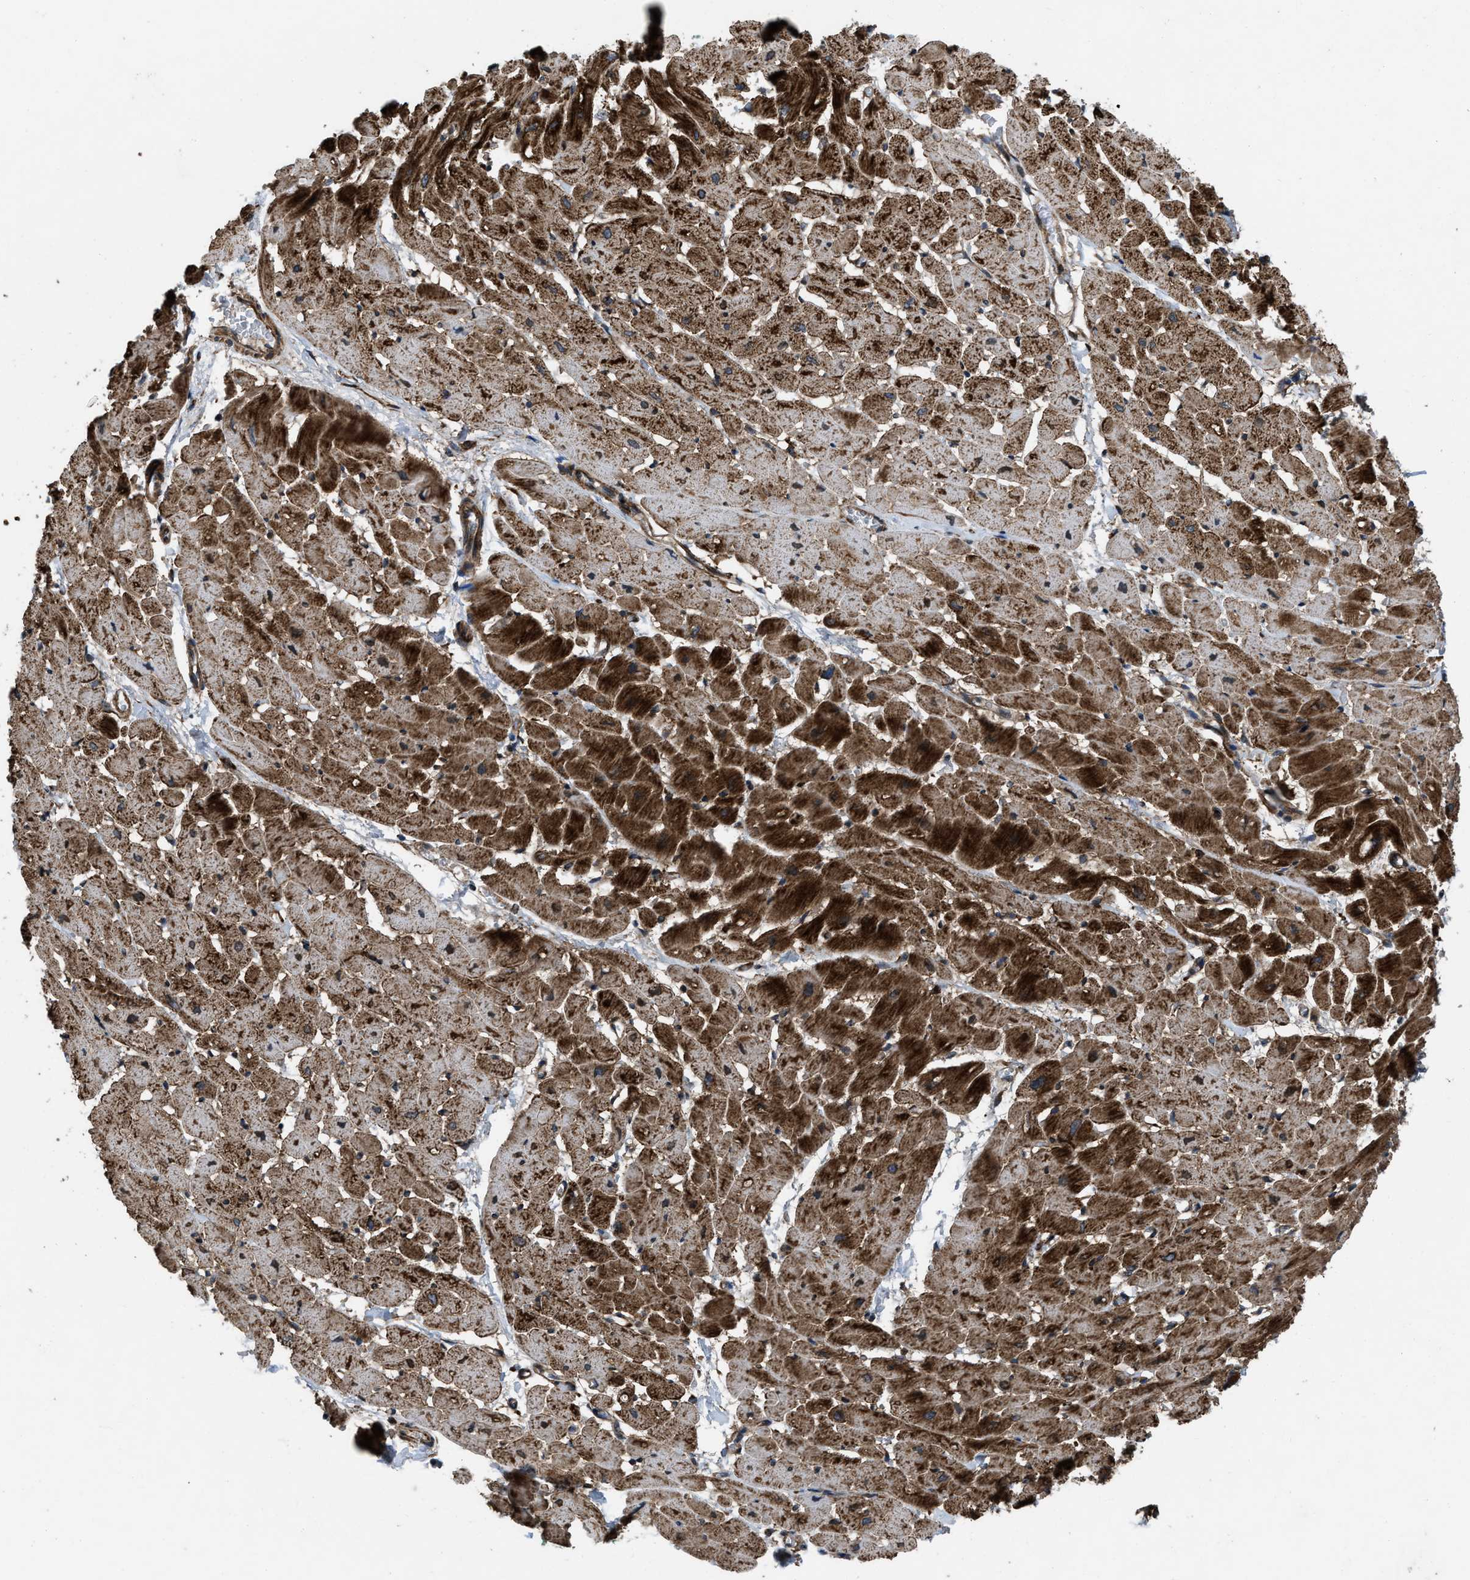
{"staining": {"intensity": "strong", "quantity": ">75%", "location": "cytoplasmic/membranous"}, "tissue": "heart muscle", "cell_type": "Cardiomyocytes", "image_type": "normal", "snomed": [{"axis": "morphology", "description": "Normal tissue, NOS"}, {"axis": "topography", "description": "Heart"}], "caption": "The micrograph demonstrates staining of unremarkable heart muscle, revealing strong cytoplasmic/membranous protein staining (brown color) within cardiomyocytes.", "gene": "PER3", "patient": {"sex": "male", "age": 45}}